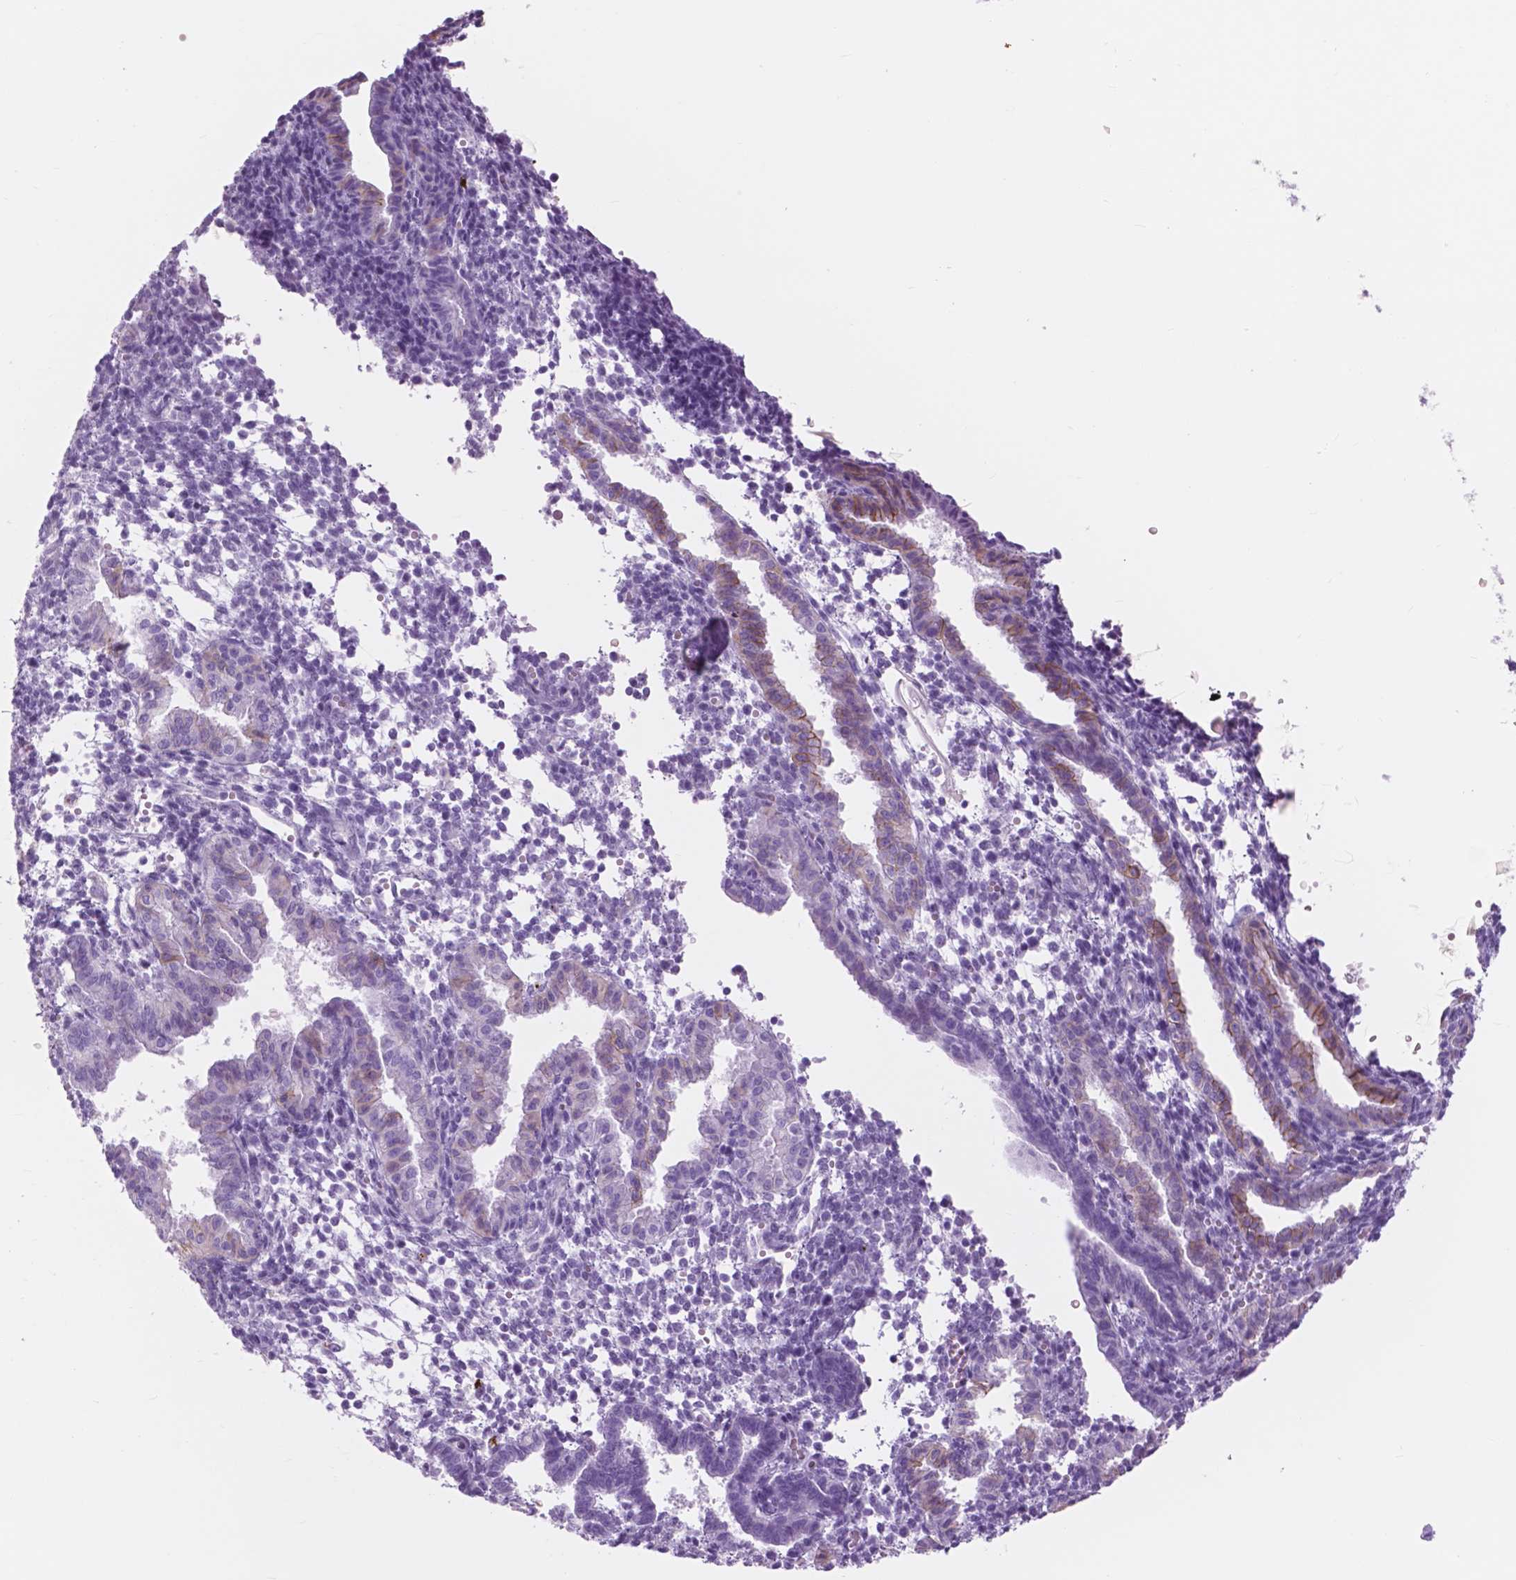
{"staining": {"intensity": "negative", "quantity": "none", "location": "none"}, "tissue": "endometrium", "cell_type": "Cells in endometrial stroma", "image_type": "normal", "snomed": [{"axis": "morphology", "description": "Normal tissue, NOS"}, {"axis": "topography", "description": "Endometrium"}], "caption": "Immunohistochemical staining of benign human endometrium demonstrates no significant positivity in cells in endometrial stroma.", "gene": "FXYD2", "patient": {"sex": "female", "age": 37}}